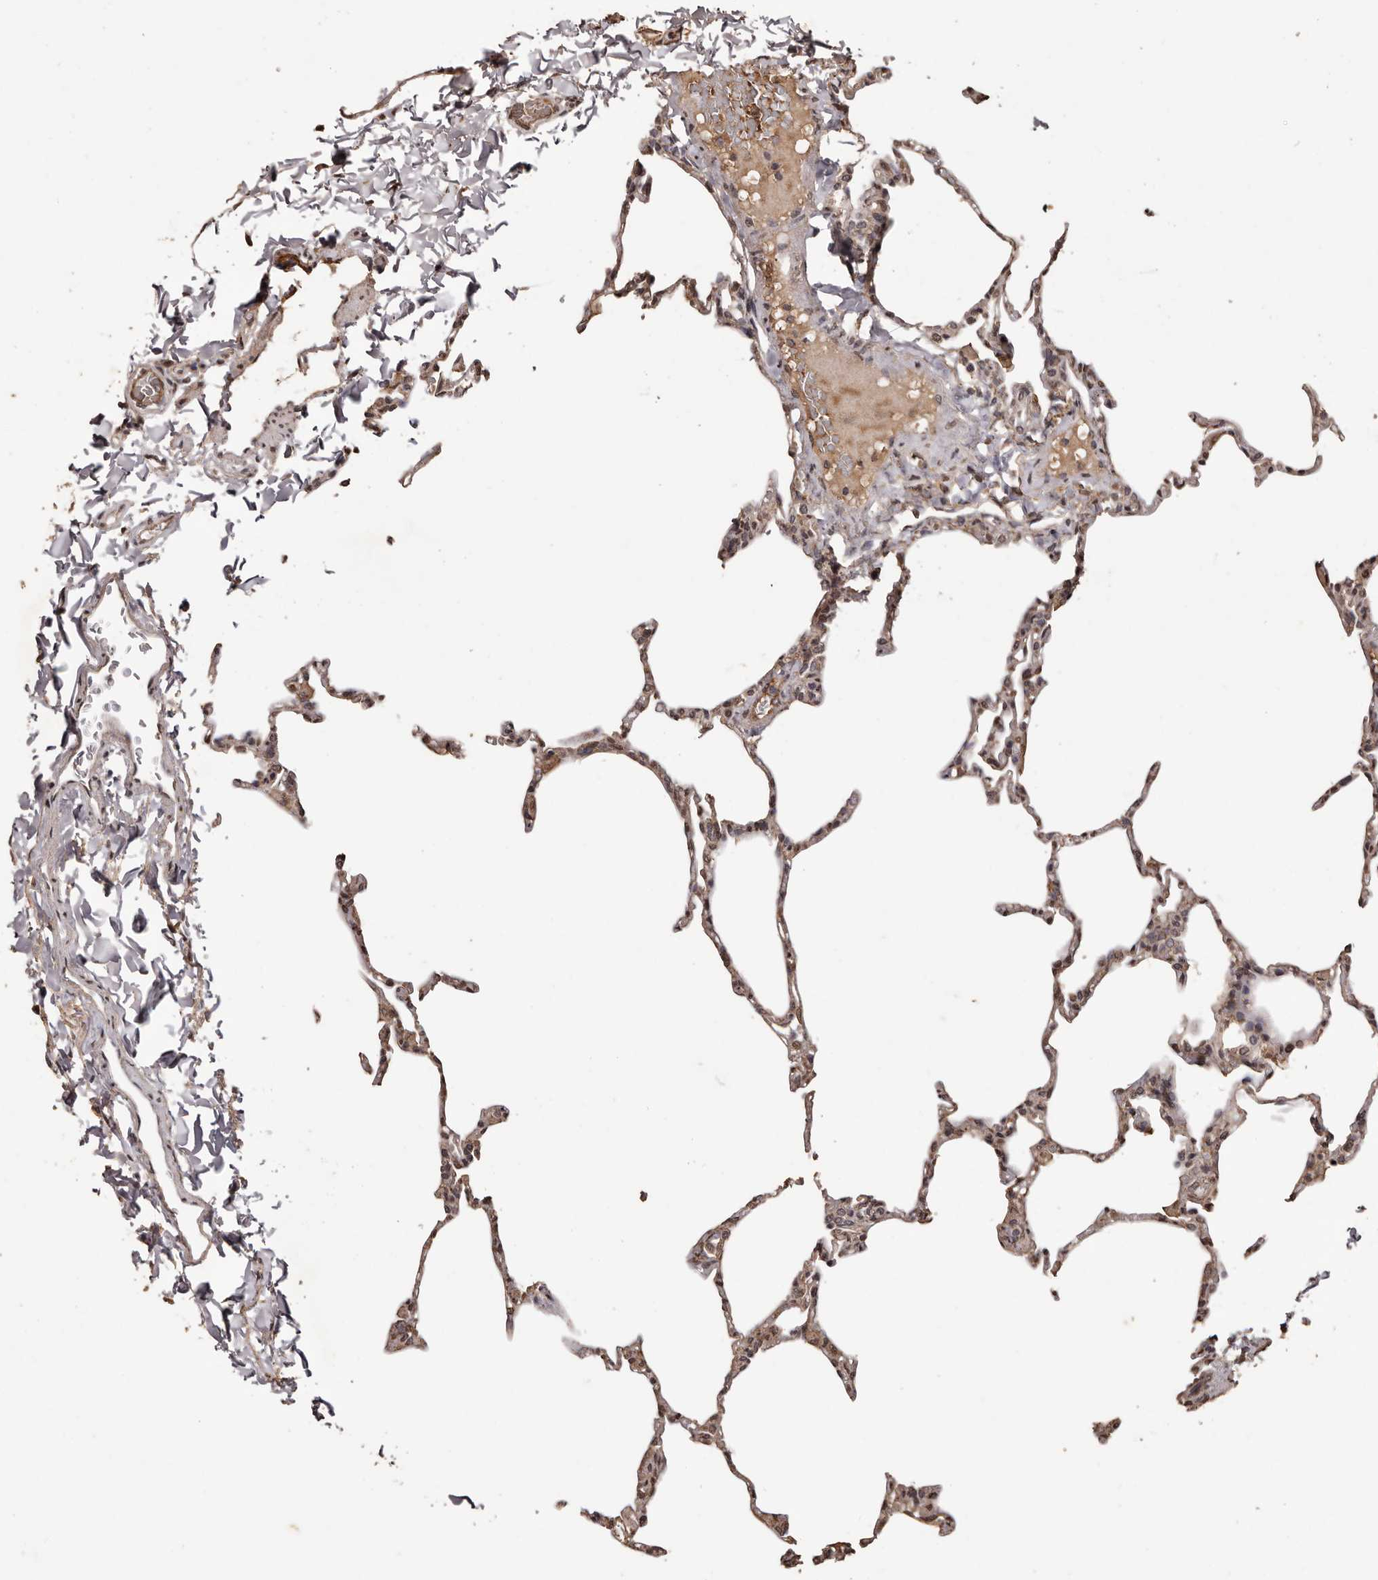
{"staining": {"intensity": "moderate", "quantity": ">75%", "location": "cytoplasmic/membranous,nuclear"}, "tissue": "lung", "cell_type": "Alveolar cells", "image_type": "normal", "snomed": [{"axis": "morphology", "description": "Normal tissue, NOS"}, {"axis": "topography", "description": "Lung"}], "caption": "Immunohistochemical staining of benign human lung shows medium levels of moderate cytoplasmic/membranous,nuclear positivity in about >75% of alveolar cells.", "gene": "NAV1", "patient": {"sex": "male", "age": 20}}